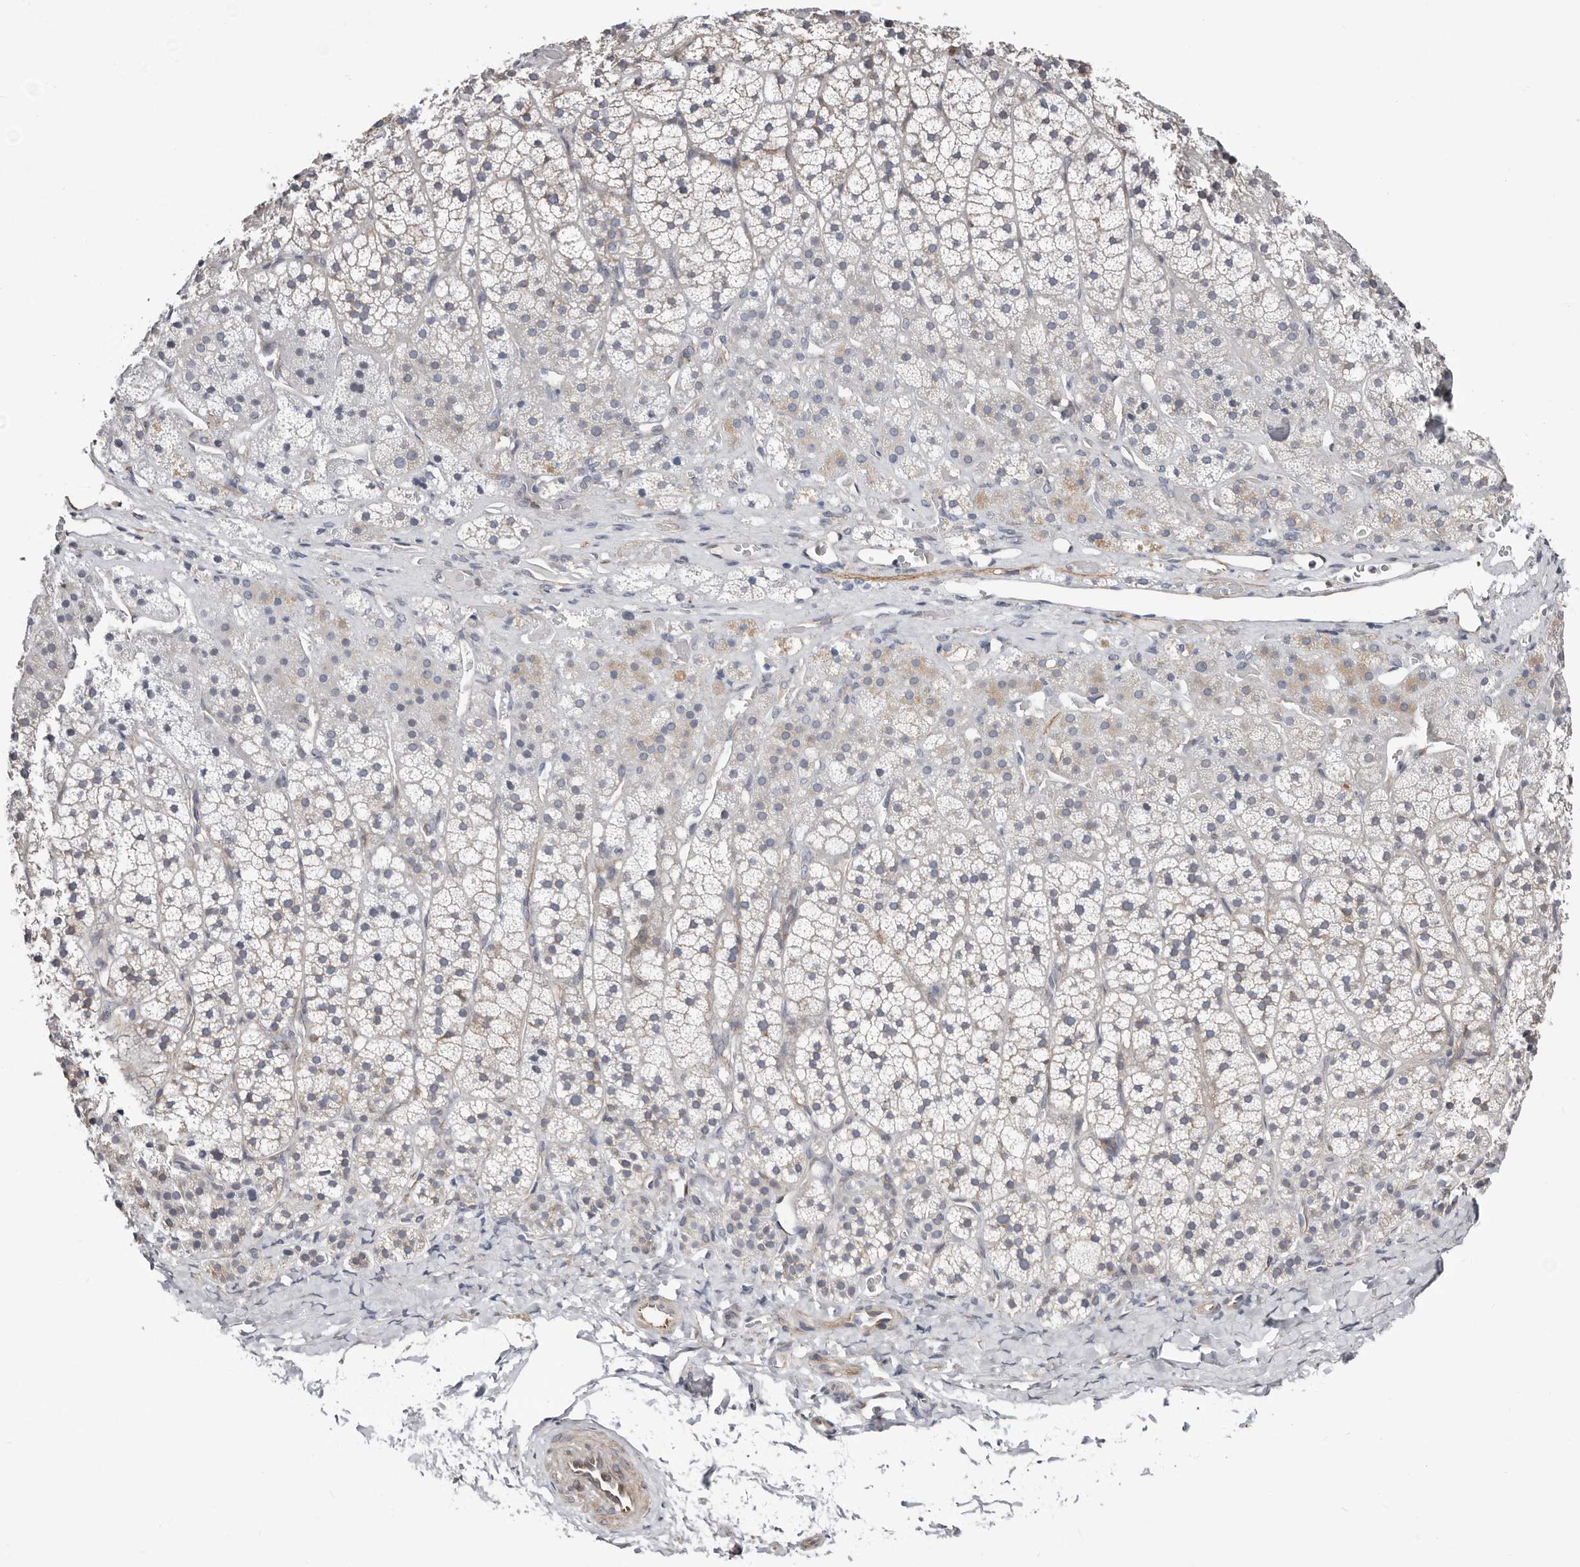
{"staining": {"intensity": "negative", "quantity": "none", "location": "none"}, "tissue": "adrenal gland", "cell_type": "Glandular cells", "image_type": "normal", "snomed": [{"axis": "morphology", "description": "Normal tissue, NOS"}, {"axis": "topography", "description": "Adrenal gland"}], "caption": "High power microscopy image of an immunohistochemistry histopathology image of normal adrenal gland, revealing no significant staining in glandular cells.", "gene": "ASRGL1", "patient": {"sex": "female", "age": 44}}